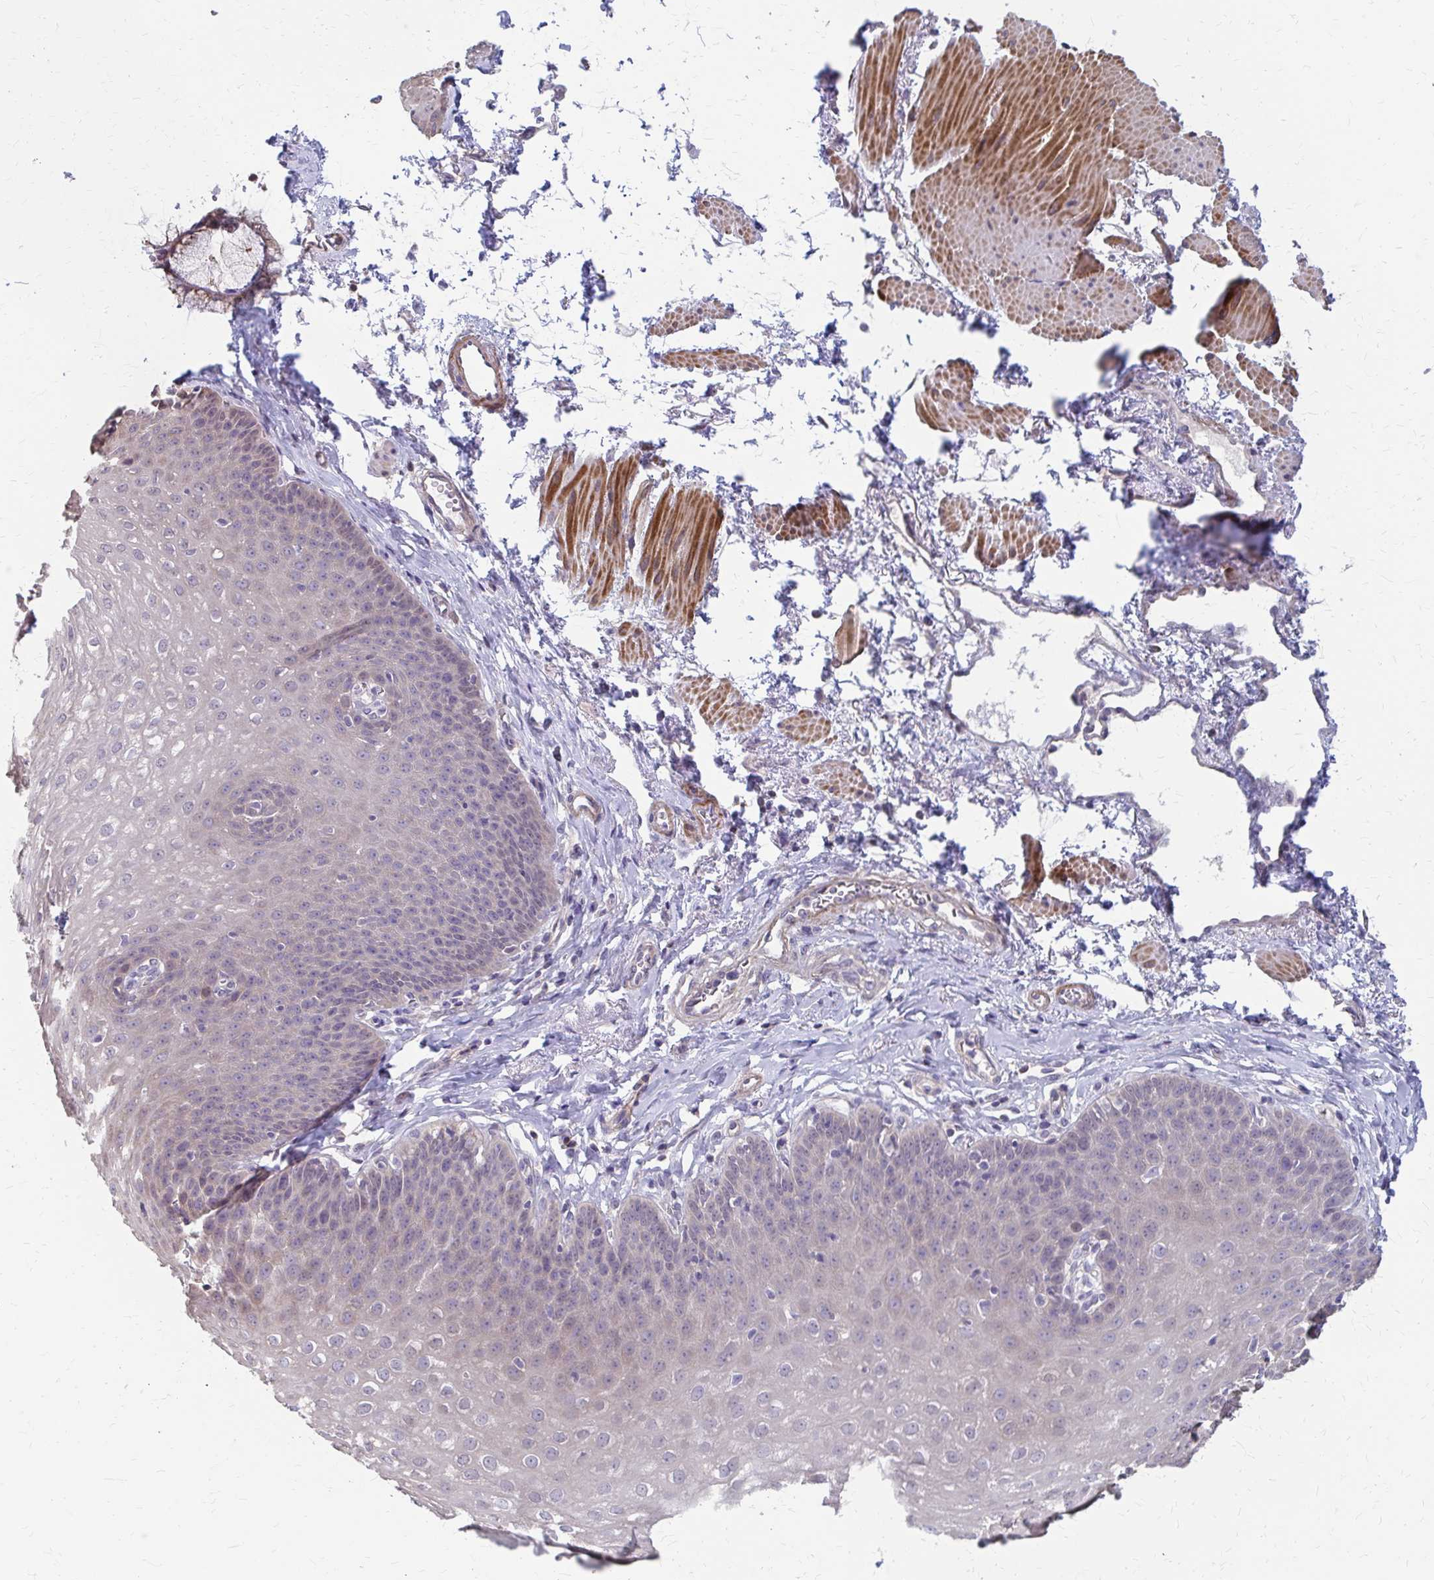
{"staining": {"intensity": "weak", "quantity": "<25%", "location": "cytoplasmic/membranous"}, "tissue": "esophagus", "cell_type": "Squamous epithelial cells", "image_type": "normal", "snomed": [{"axis": "morphology", "description": "Normal tissue, NOS"}, {"axis": "topography", "description": "Esophagus"}], "caption": "The histopathology image reveals no significant expression in squamous epithelial cells of esophagus.", "gene": "IFI44L", "patient": {"sex": "female", "age": 81}}